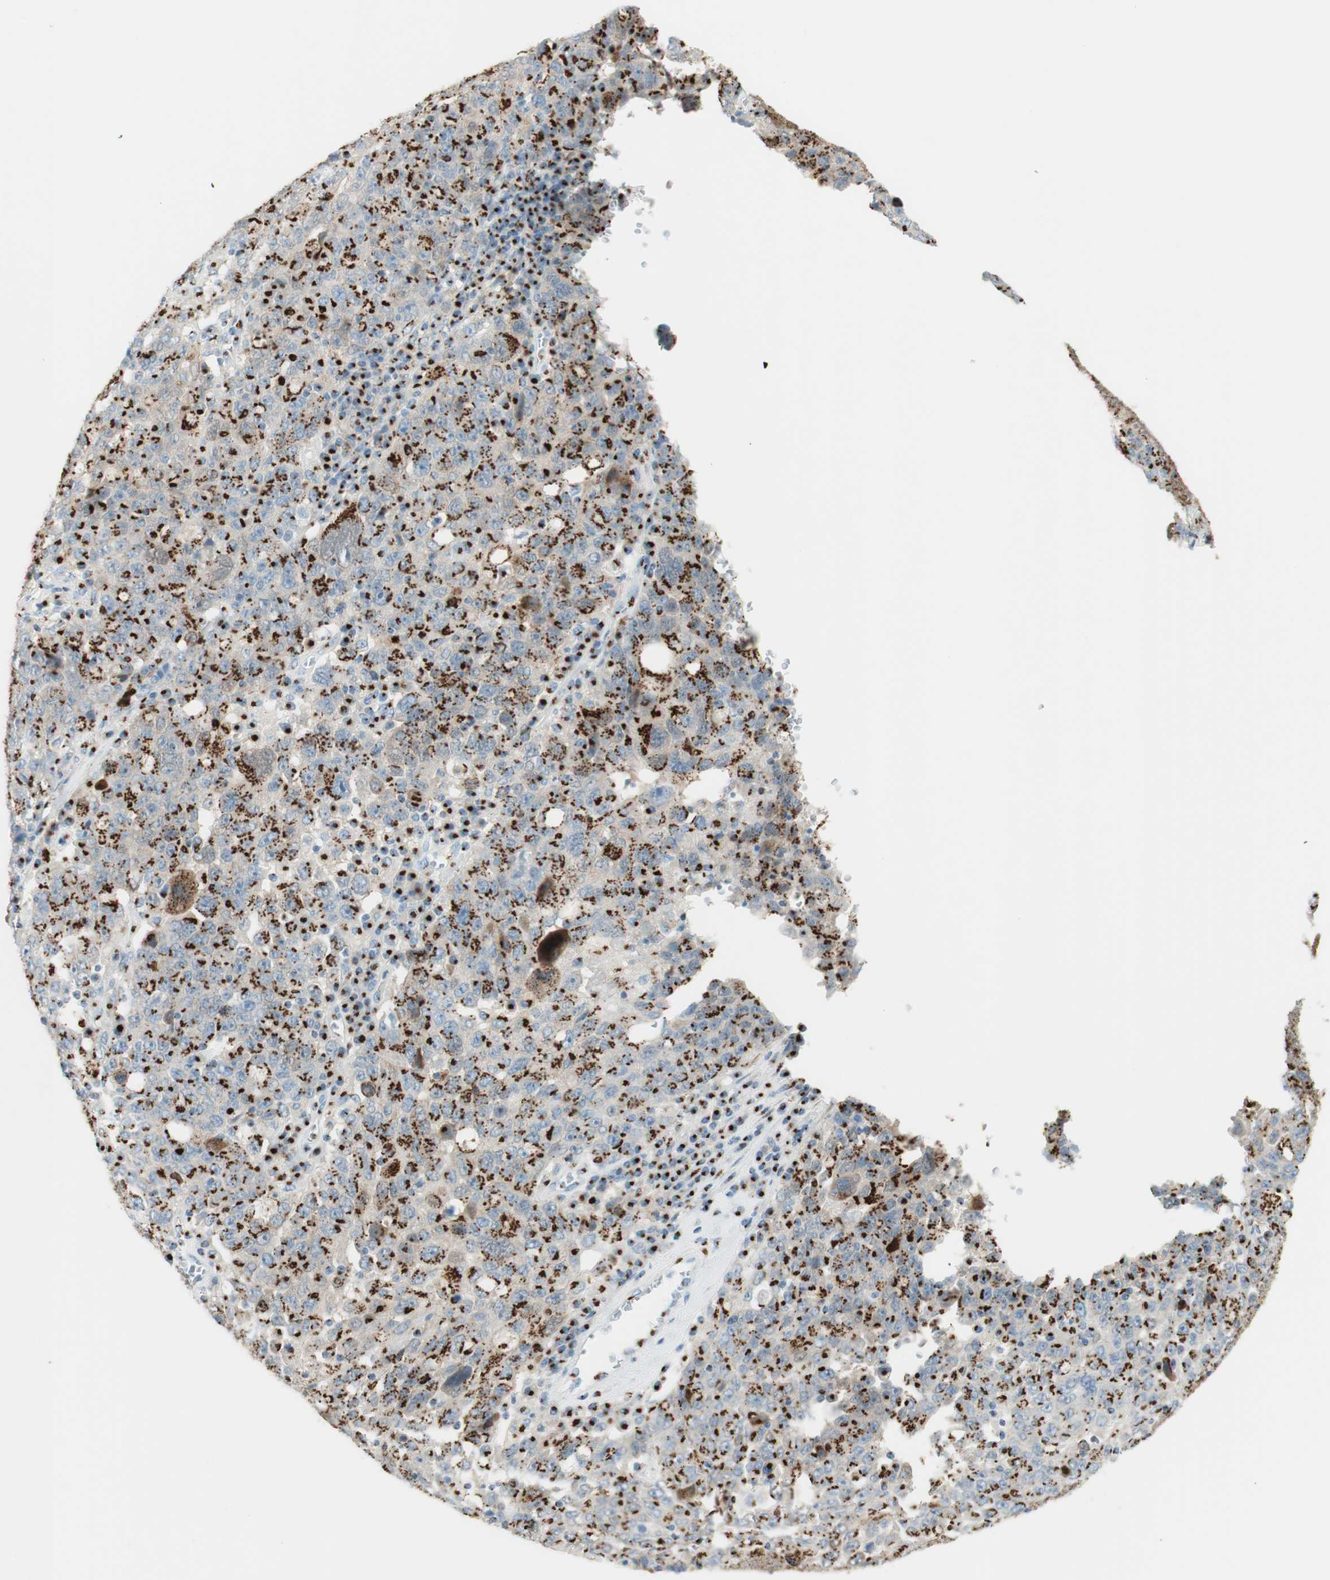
{"staining": {"intensity": "strong", "quantity": ">75%", "location": "cytoplasmic/membranous"}, "tissue": "ovarian cancer", "cell_type": "Tumor cells", "image_type": "cancer", "snomed": [{"axis": "morphology", "description": "Carcinoma, endometroid"}, {"axis": "topography", "description": "Ovary"}], "caption": "Ovarian cancer (endometroid carcinoma) tissue demonstrates strong cytoplasmic/membranous positivity in approximately >75% of tumor cells", "gene": "GOLGB1", "patient": {"sex": "female", "age": 62}}